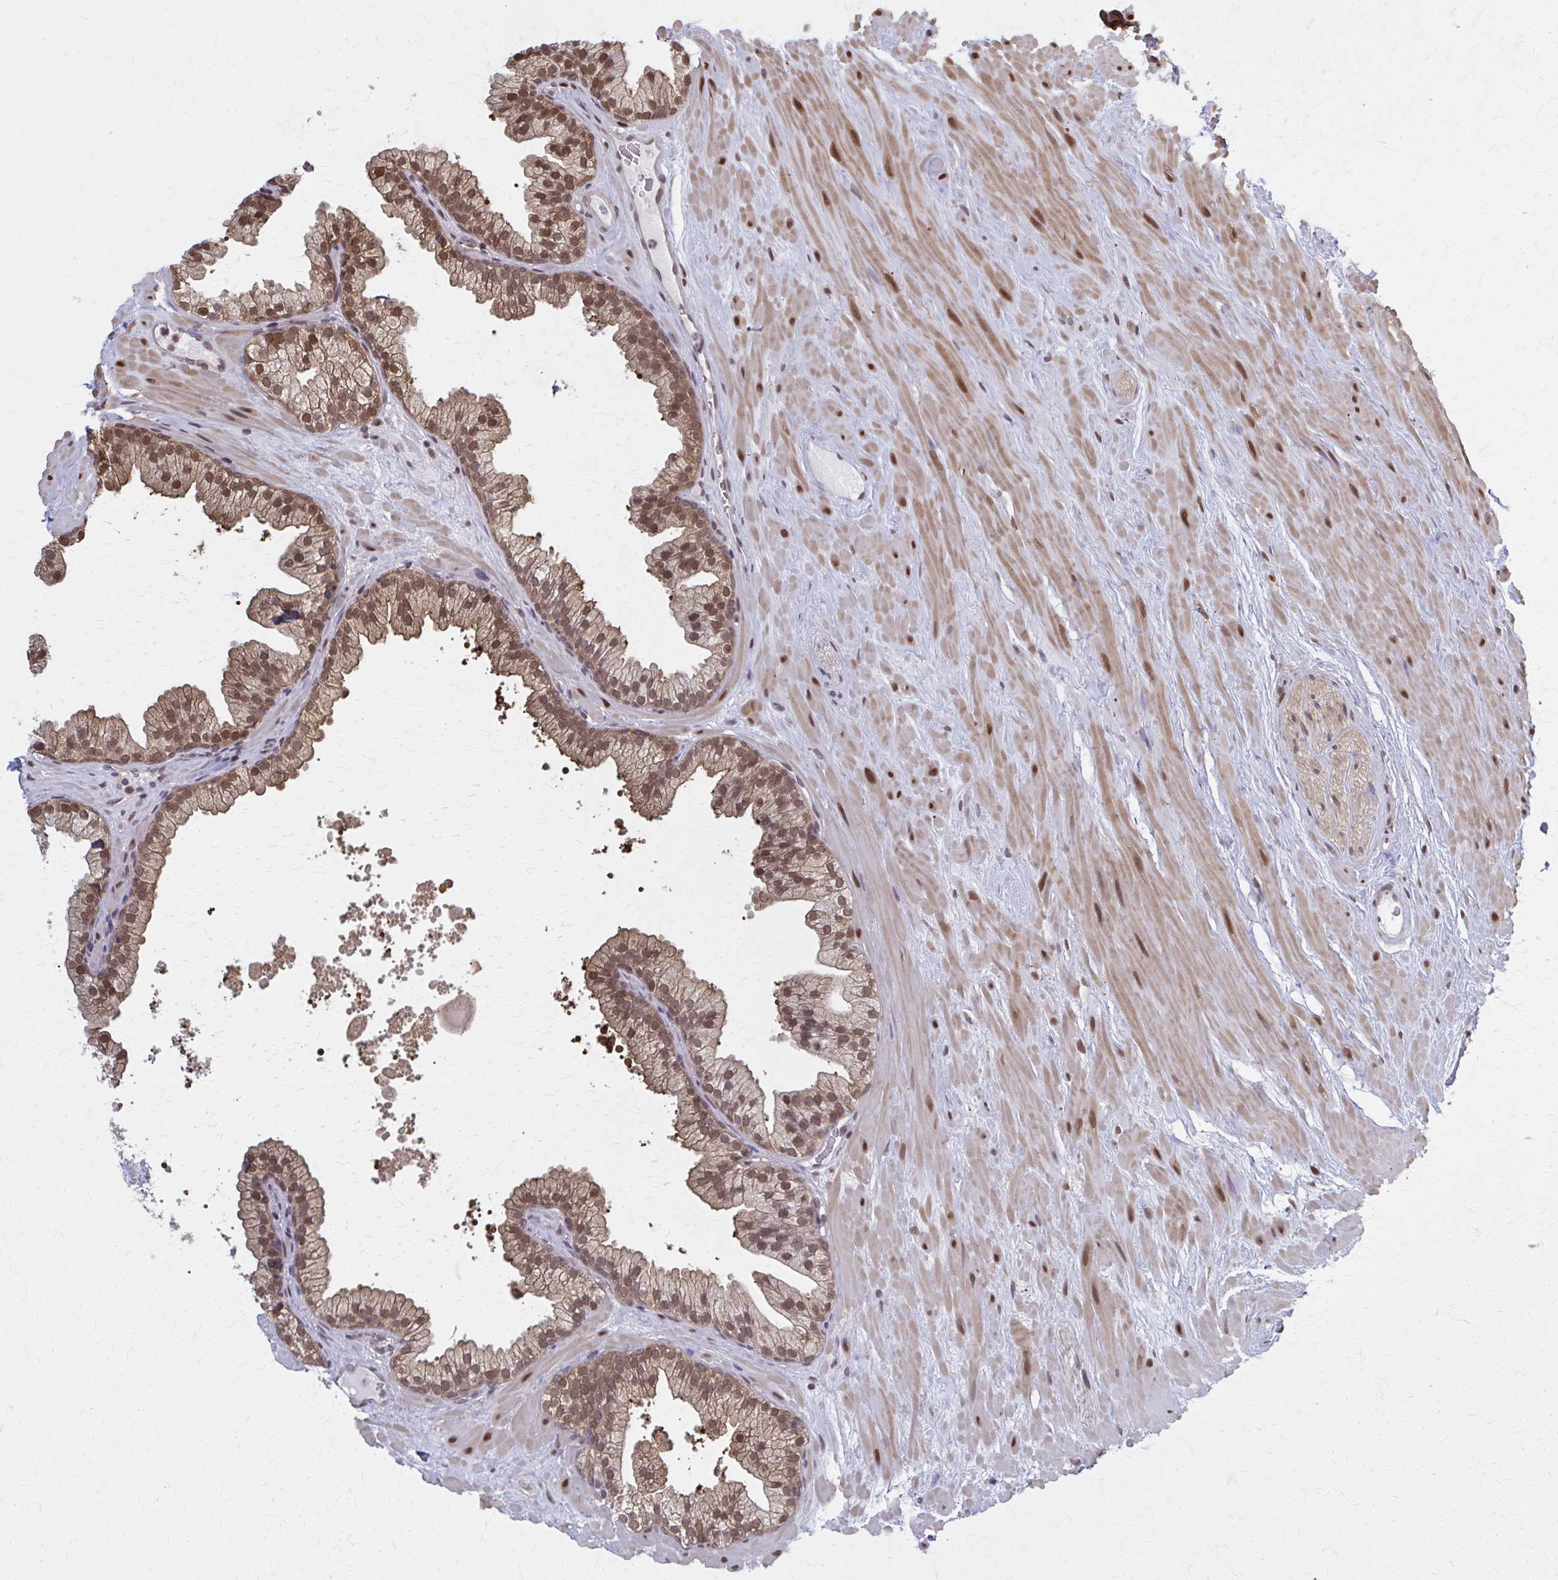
{"staining": {"intensity": "moderate", "quantity": ">75%", "location": "cytoplasmic/membranous,nuclear"}, "tissue": "prostate", "cell_type": "Glandular cells", "image_type": "normal", "snomed": [{"axis": "morphology", "description": "Normal tissue, NOS"}, {"axis": "topography", "description": "Prostate"}, {"axis": "topography", "description": "Peripheral nerve tissue"}], "caption": "About >75% of glandular cells in normal human prostate demonstrate moderate cytoplasmic/membranous,nuclear protein staining as visualized by brown immunohistochemical staining.", "gene": "MDH1", "patient": {"sex": "male", "age": 61}}